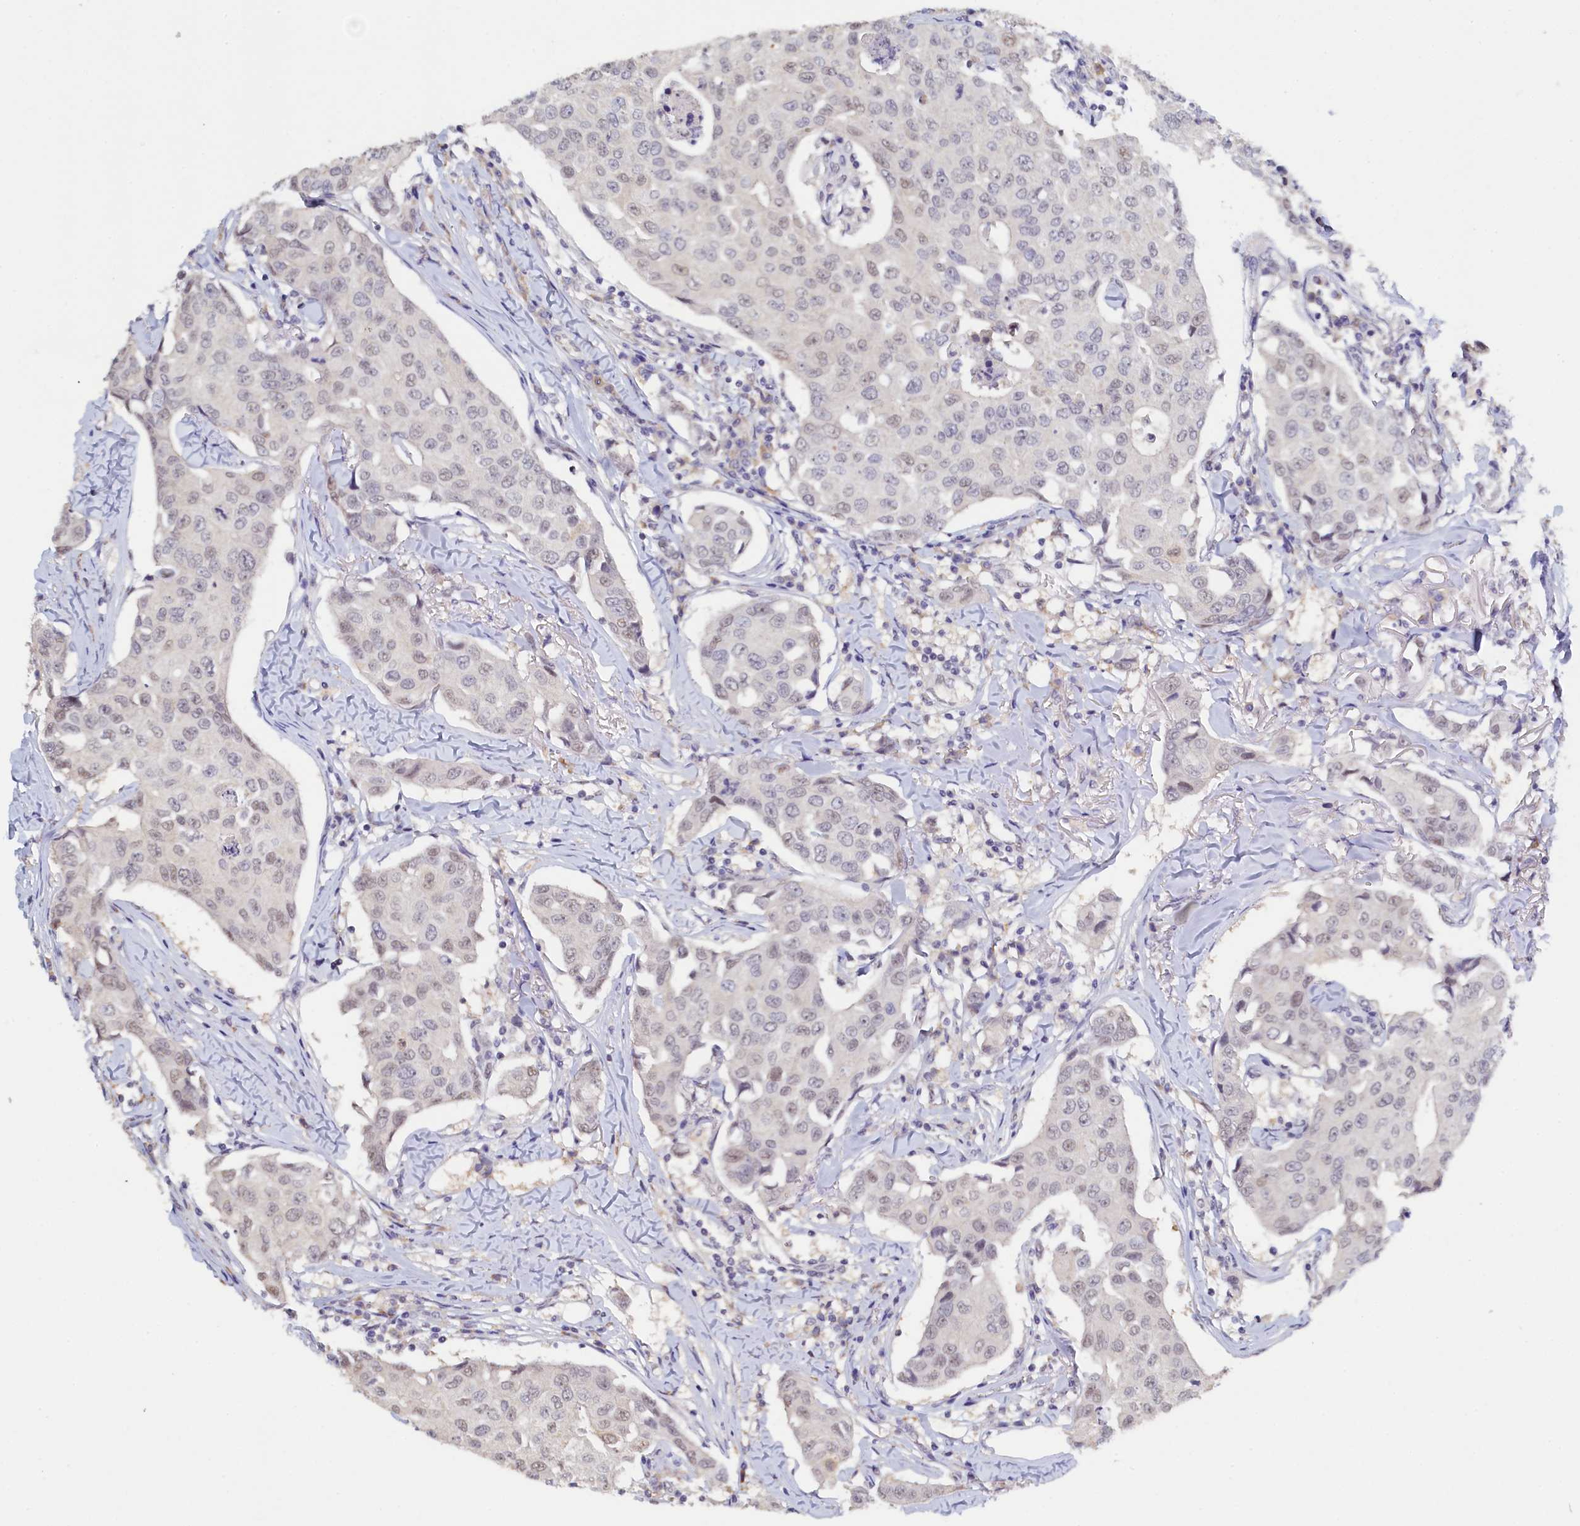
{"staining": {"intensity": "weak", "quantity": "<25%", "location": "nuclear"}, "tissue": "breast cancer", "cell_type": "Tumor cells", "image_type": "cancer", "snomed": [{"axis": "morphology", "description": "Duct carcinoma"}, {"axis": "topography", "description": "Breast"}], "caption": "The micrograph demonstrates no staining of tumor cells in breast cancer. The staining is performed using DAB brown chromogen with nuclei counter-stained in using hematoxylin.", "gene": "MOSPD3", "patient": {"sex": "female", "age": 80}}